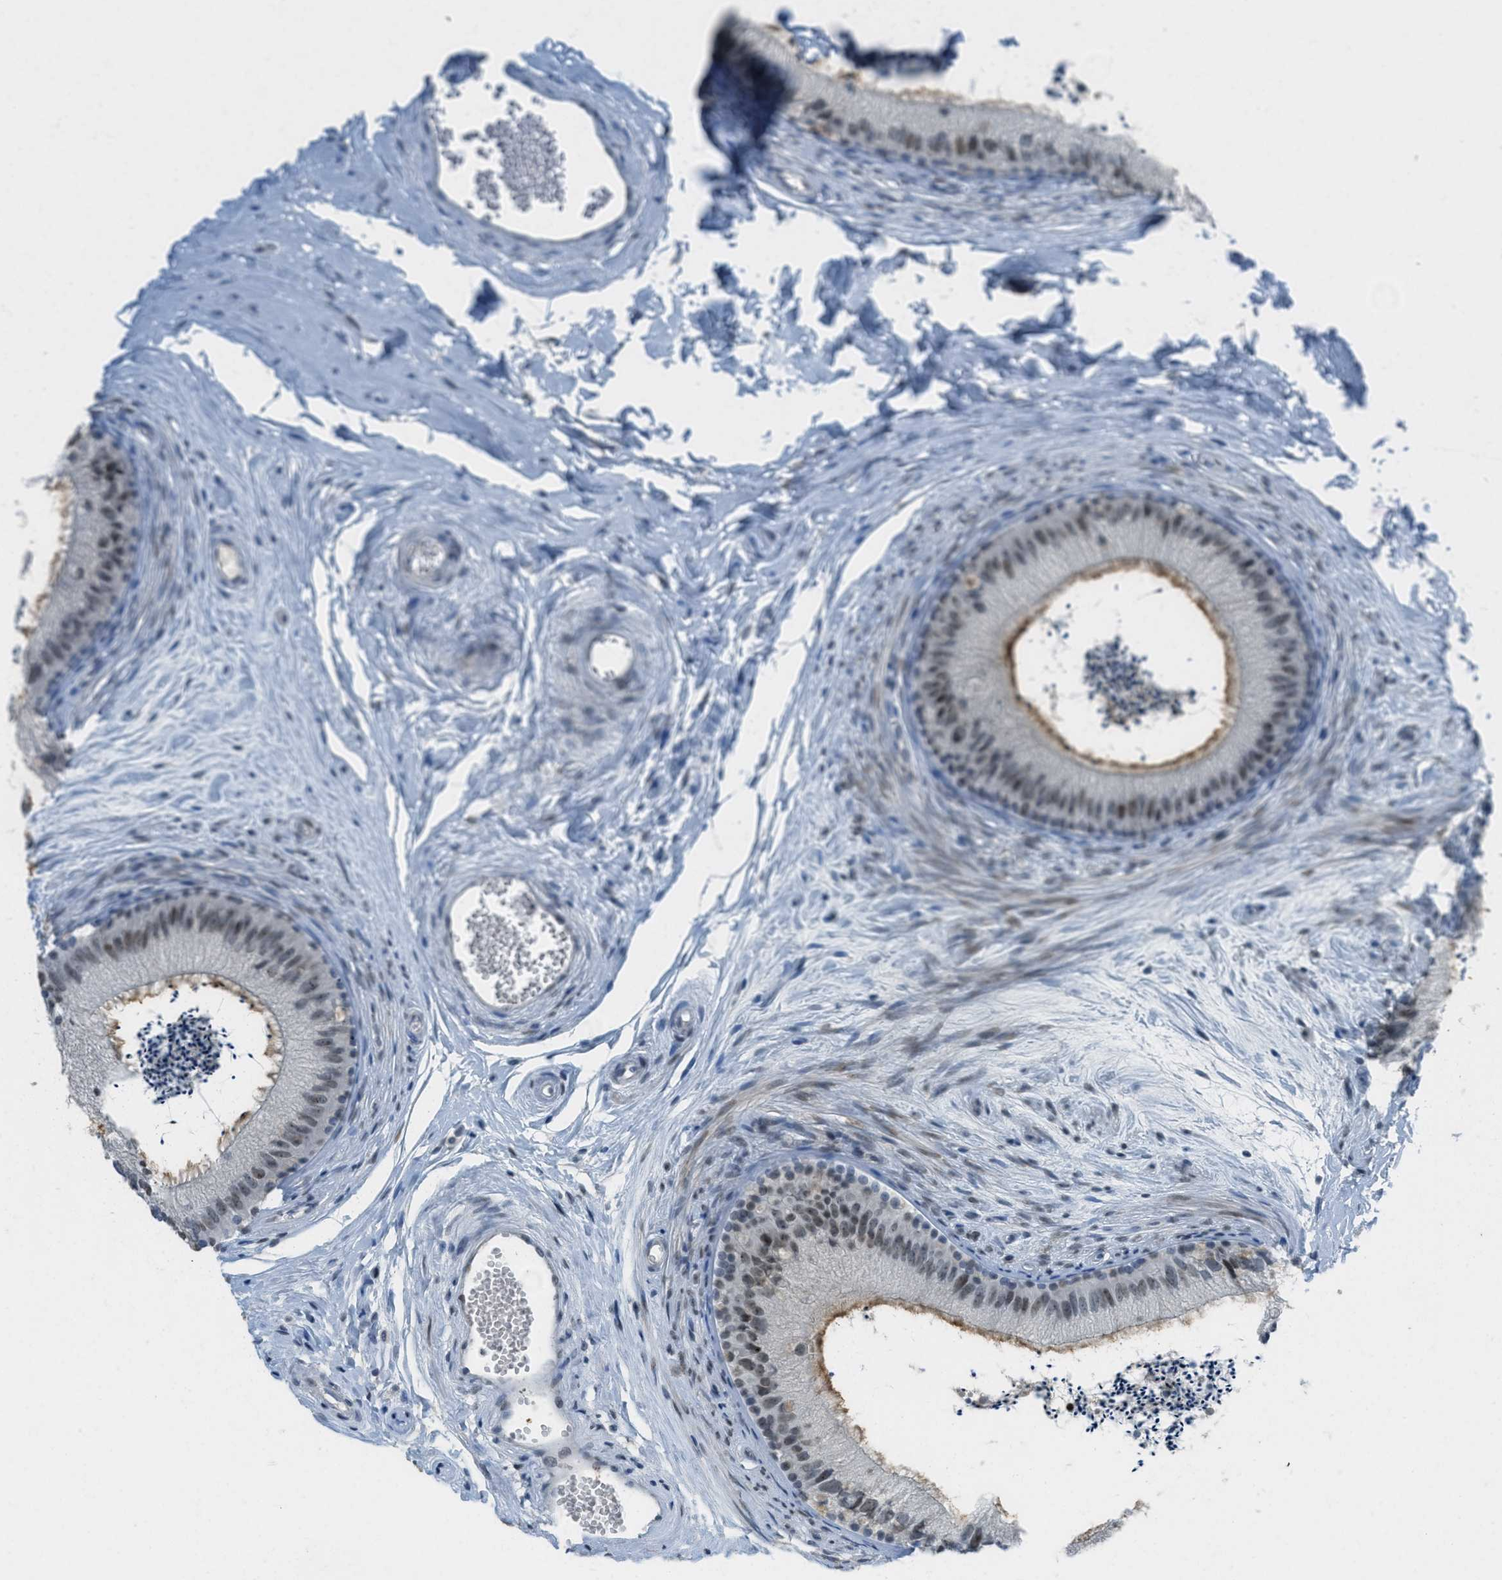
{"staining": {"intensity": "weak", "quantity": "<25%", "location": "nuclear"}, "tissue": "epididymis", "cell_type": "Glandular cells", "image_type": "normal", "snomed": [{"axis": "morphology", "description": "Normal tissue, NOS"}, {"axis": "topography", "description": "Epididymis"}], "caption": "Immunohistochemical staining of normal human epididymis displays no significant expression in glandular cells. (DAB (3,3'-diaminobenzidine) IHC with hematoxylin counter stain).", "gene": "TTC13", "patient": {"sex": "male", "age": 56}}